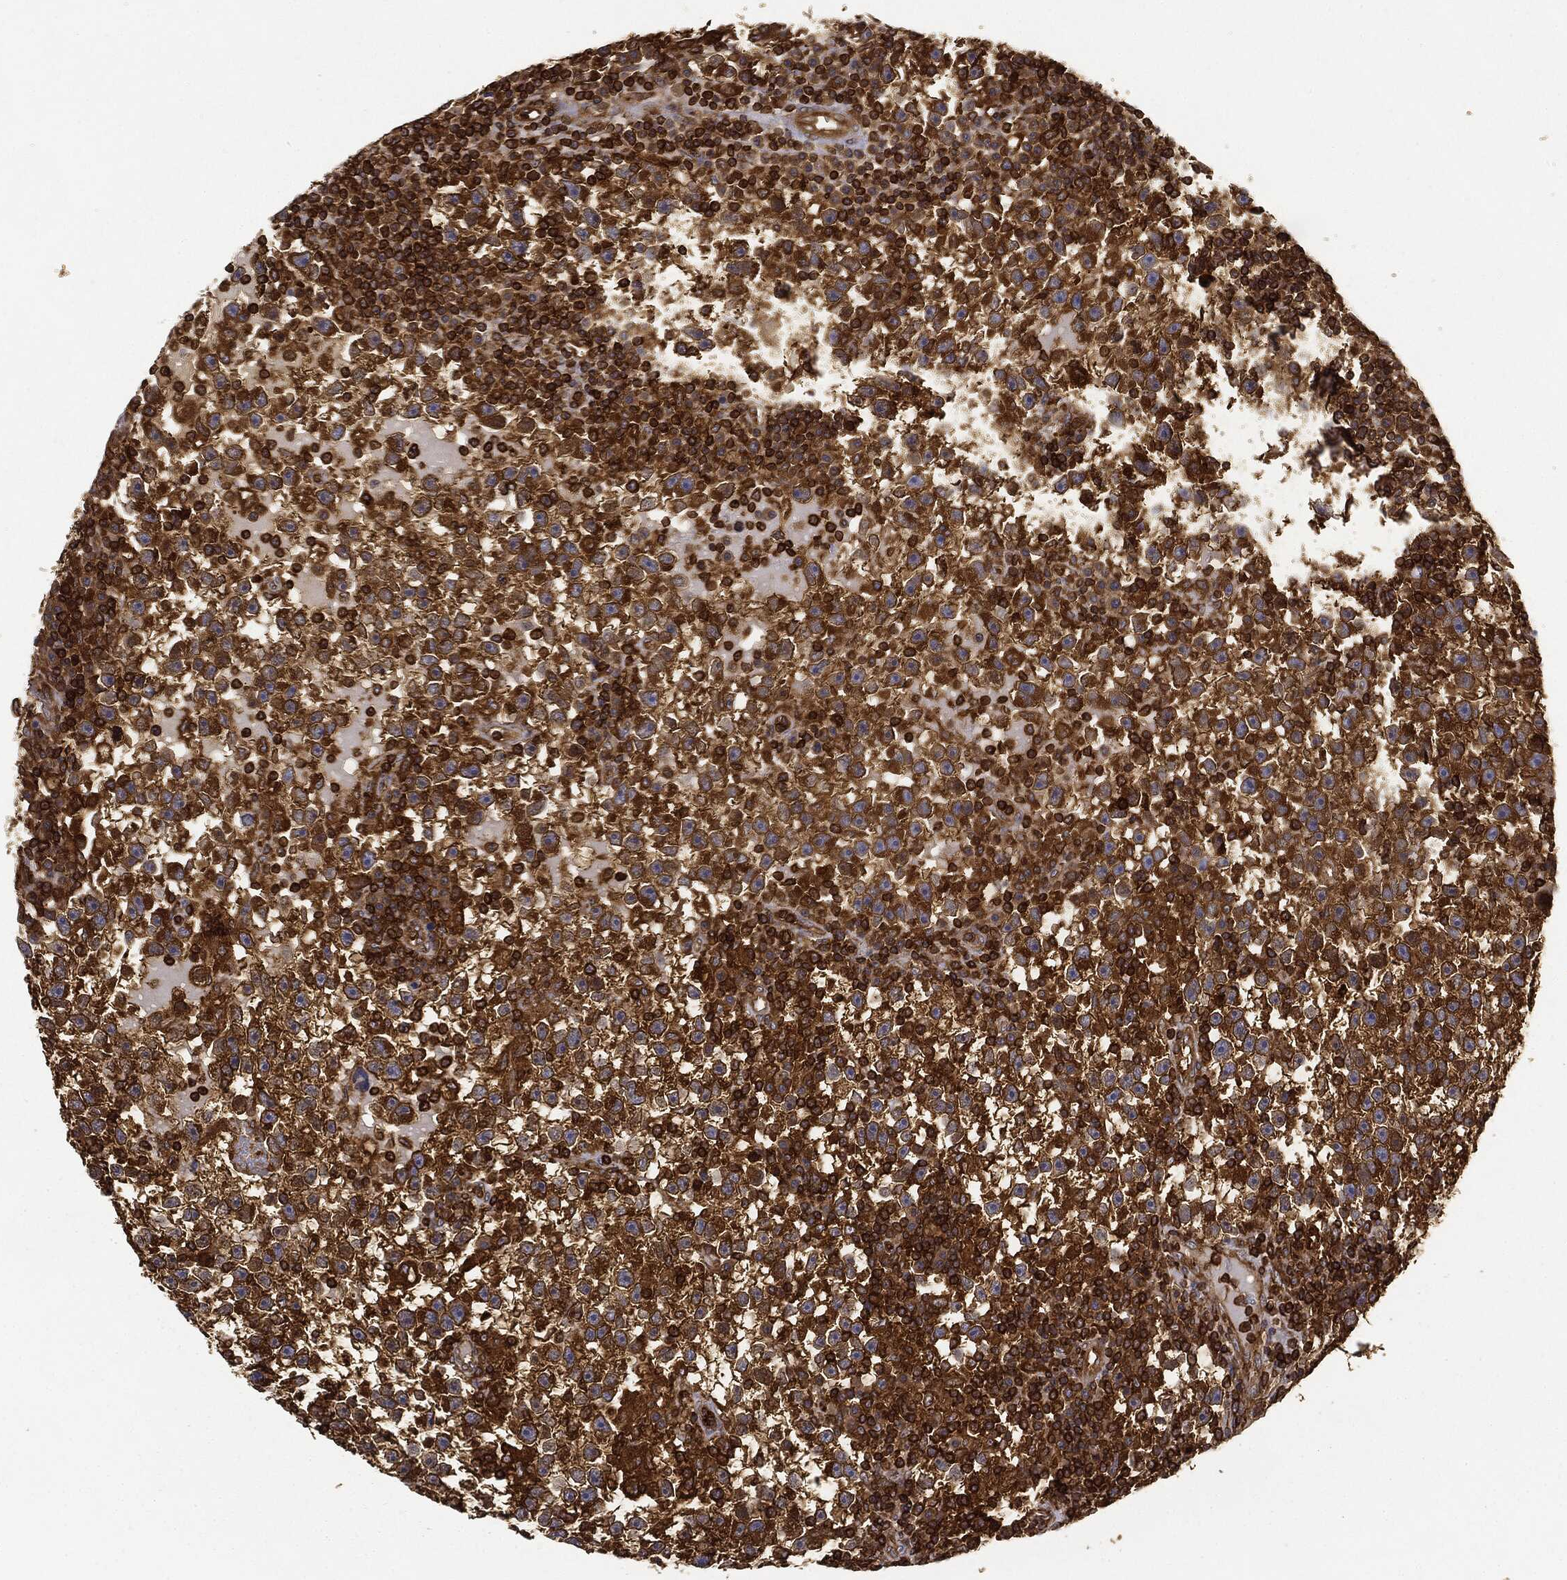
{"staining": {"intensity": "strong", "quantity": "25%-75%", "location": "cytoplasmic/membranous"}, "tissue": "testis cancer", "cell_type": "Tumor cells", "image_type": "cancer", "snomed": [{"axis": "morphology", "description": "Seminoma, NOS"}, {"axis": "topography", "description": "Testis"}], "caption": "The micrograph shows a brown stain indicating the presence of a protein in the cytoplasmic/membranous of tumor cells in testis cancer.", "gene": "WDR1", "patient": {"sex": "male", "age": 47}}